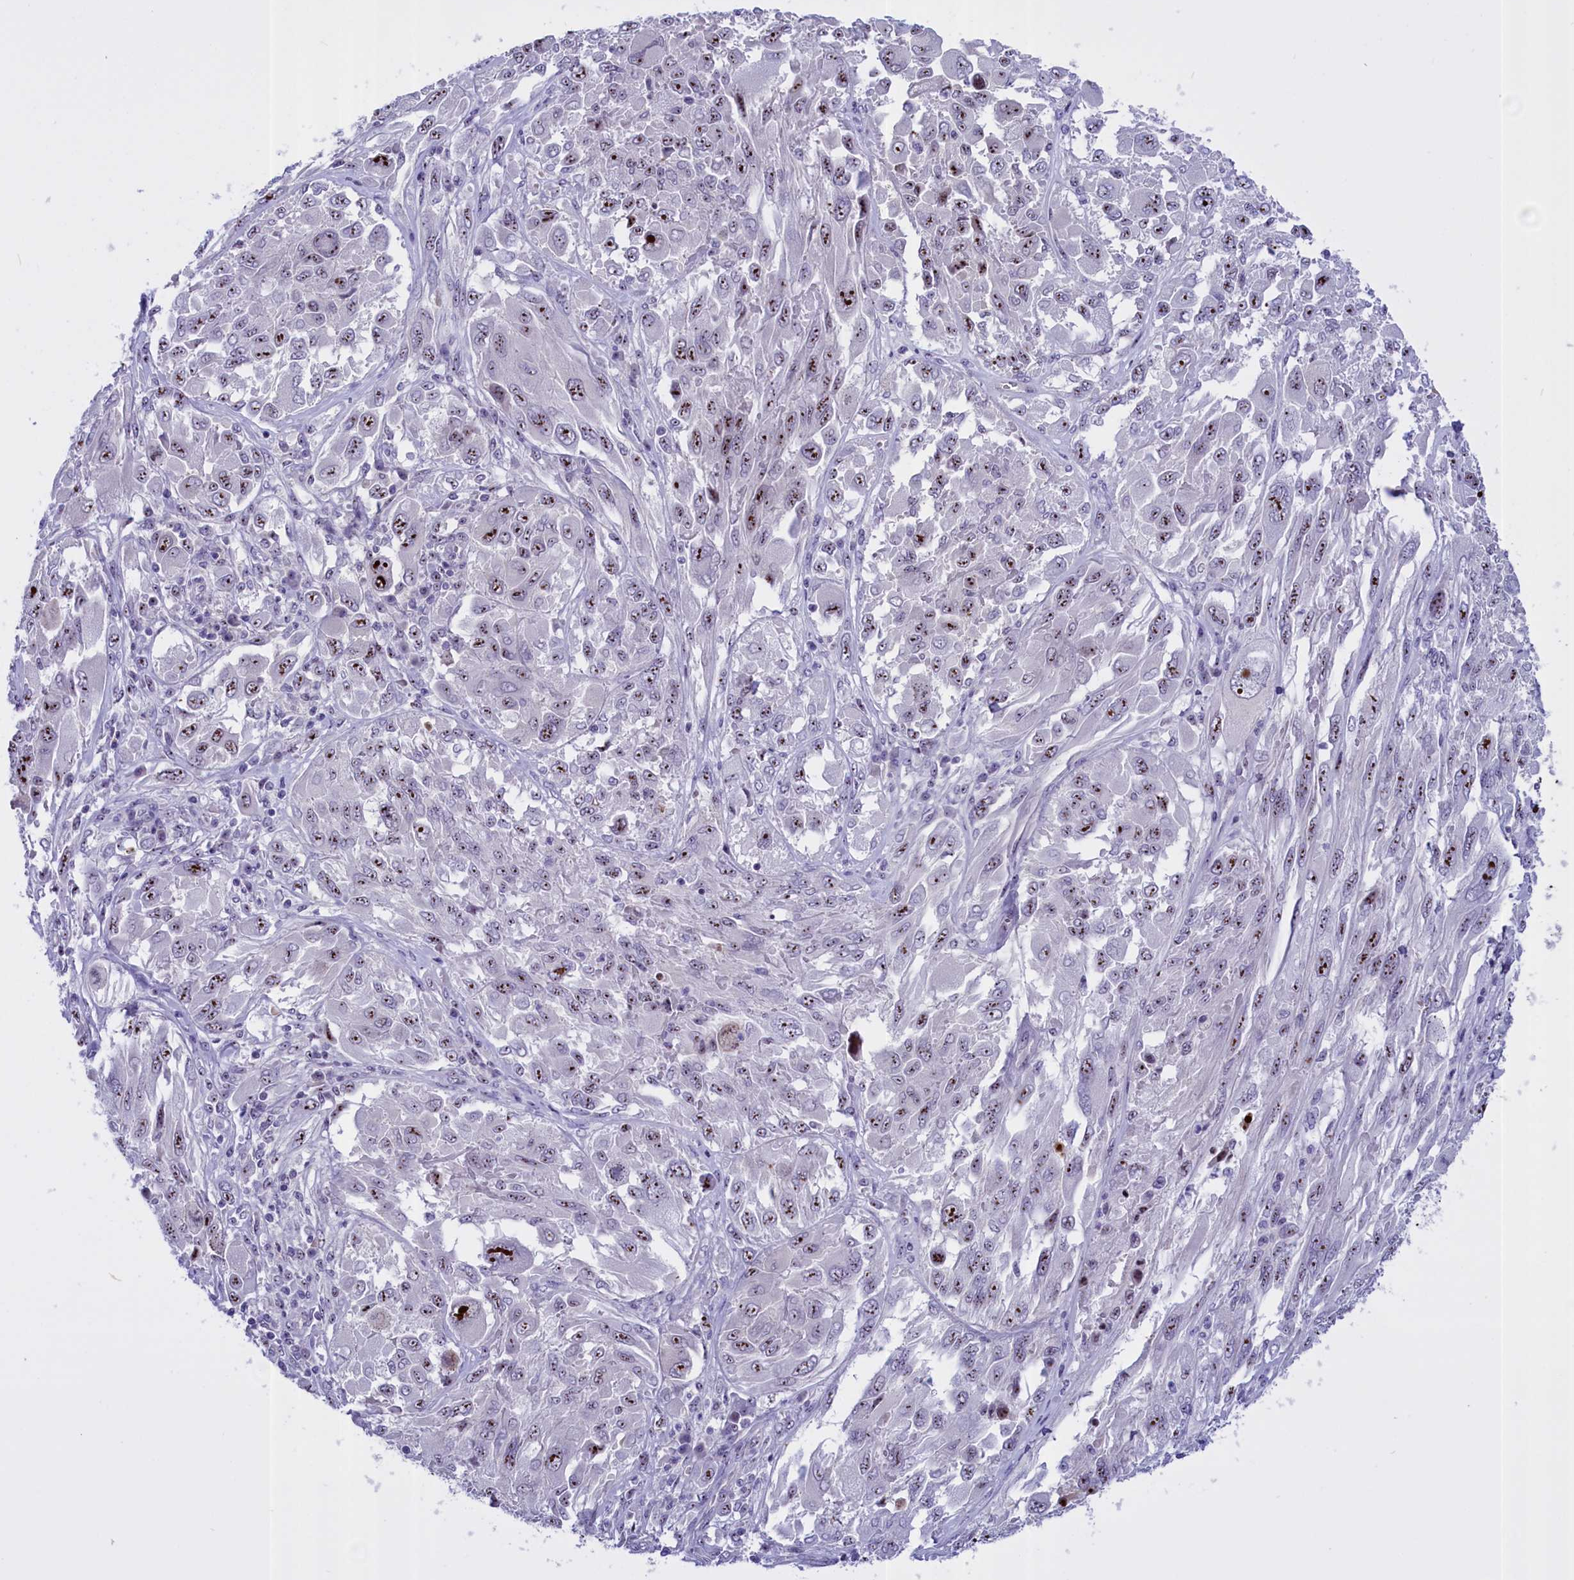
{"staining": {"intensity": "moderate", "quantity": ">75%", "location": "nuclear"}, "tissue": "melanoma", "cell_type": "Tumor cells", "image_type": "cancer", "snomed": [{"axis": "morphology", "description": "Malignant melanoma, NOS"}, {"axis": "topography", "description": "Skin"}], "caption": "High-power microscopy captured an immunohistochemistry micrograph of melanoma, revealing moderate nuclear expression in approximately >75% of tumor cells.", "gene": "TBL3", "patient": {"sex": "female", "age": 91}}